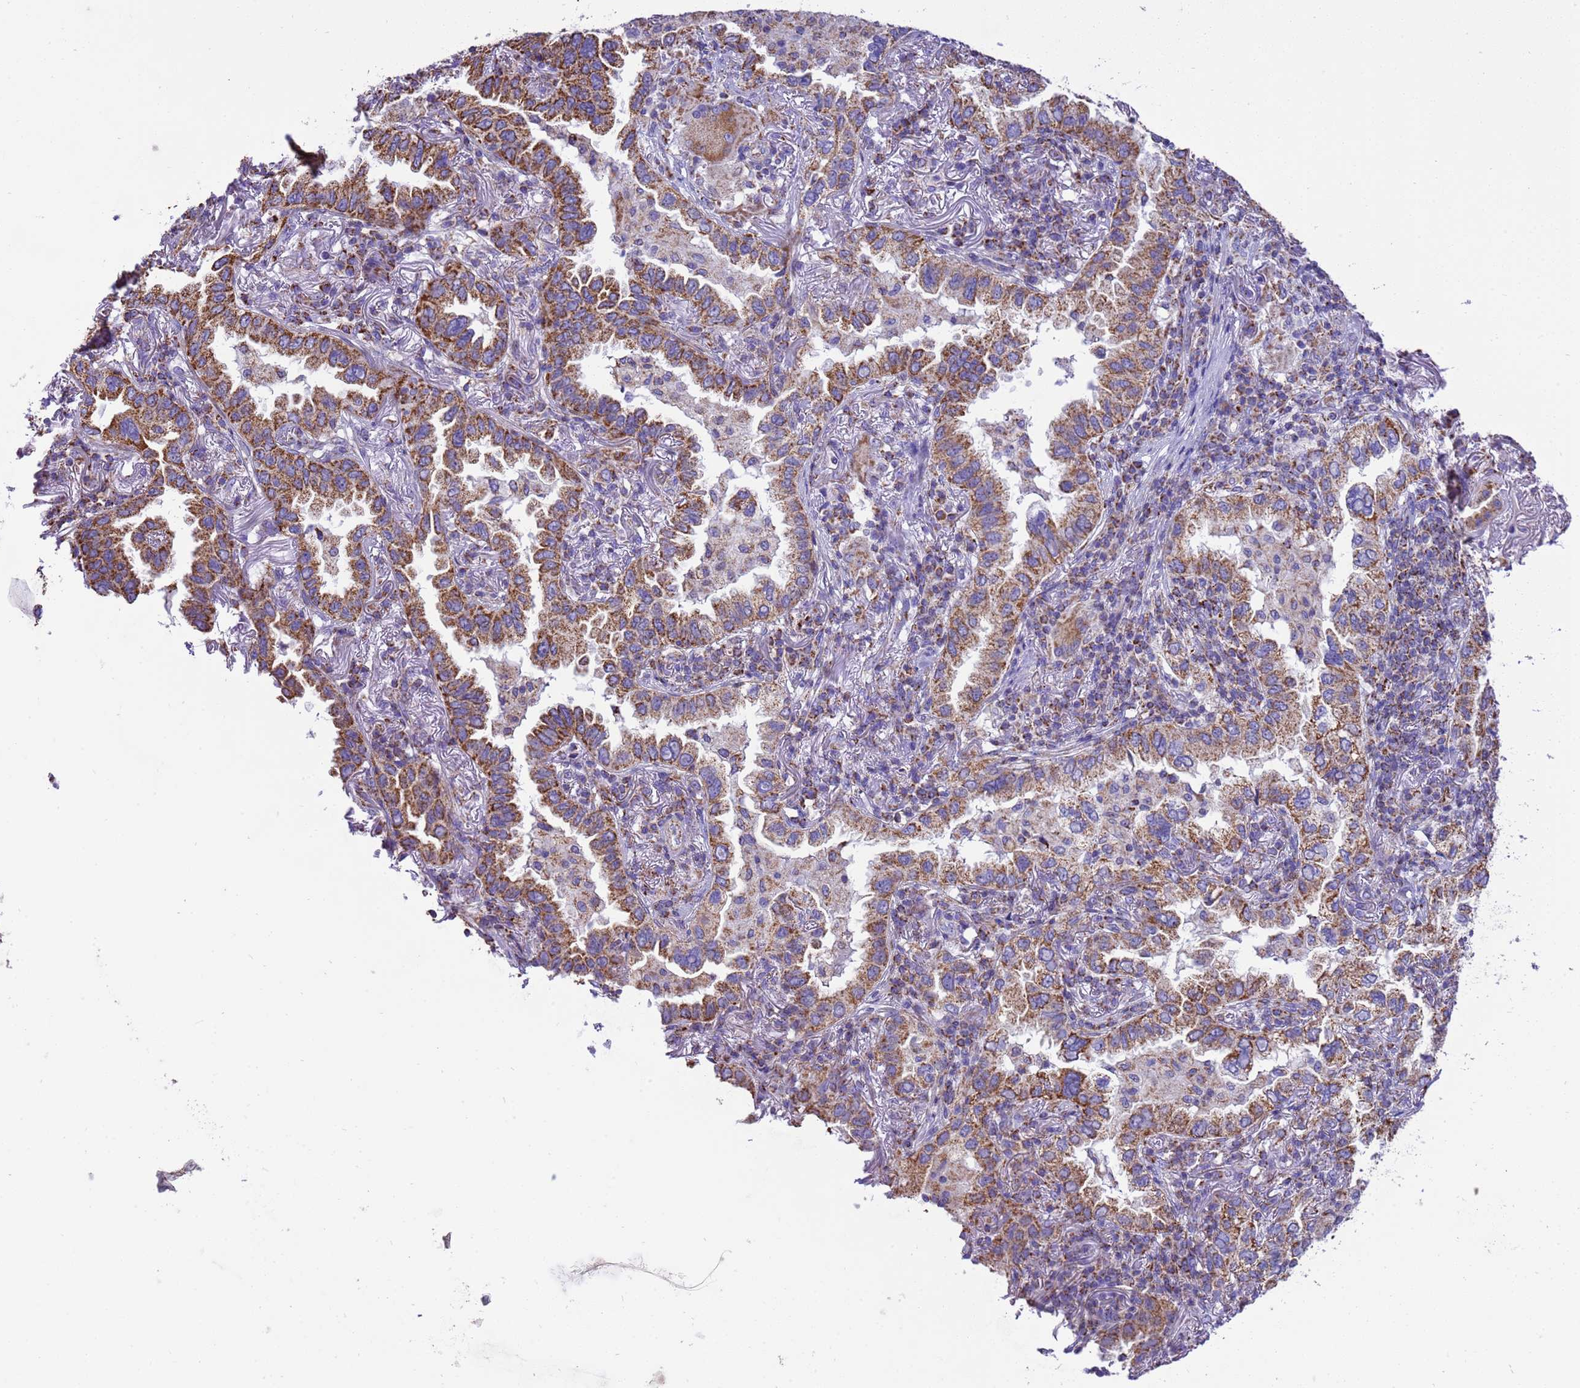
{"staining": {"intensity": "moderate", "quantity": ">75%", "location": "cytoplasmic/membranous"}, "tissue": "lung cancer", "cell_type": "Tumor cells", "image_type": "cancer", "snomed": [{"axis": "morphology", "description": "Adenocarcinoma, NOS"}, {"axis": "topography", "description": "Lung"}], "caption": "Immunohistochemical staining of lung cancer (adenocarcinoma) exhibits medium levels of moderate cytoplasmic/membranous staining in about >75% of tumor cells.", "gene": "RNF165", "patient": {"sex": "female", "age": 69}}